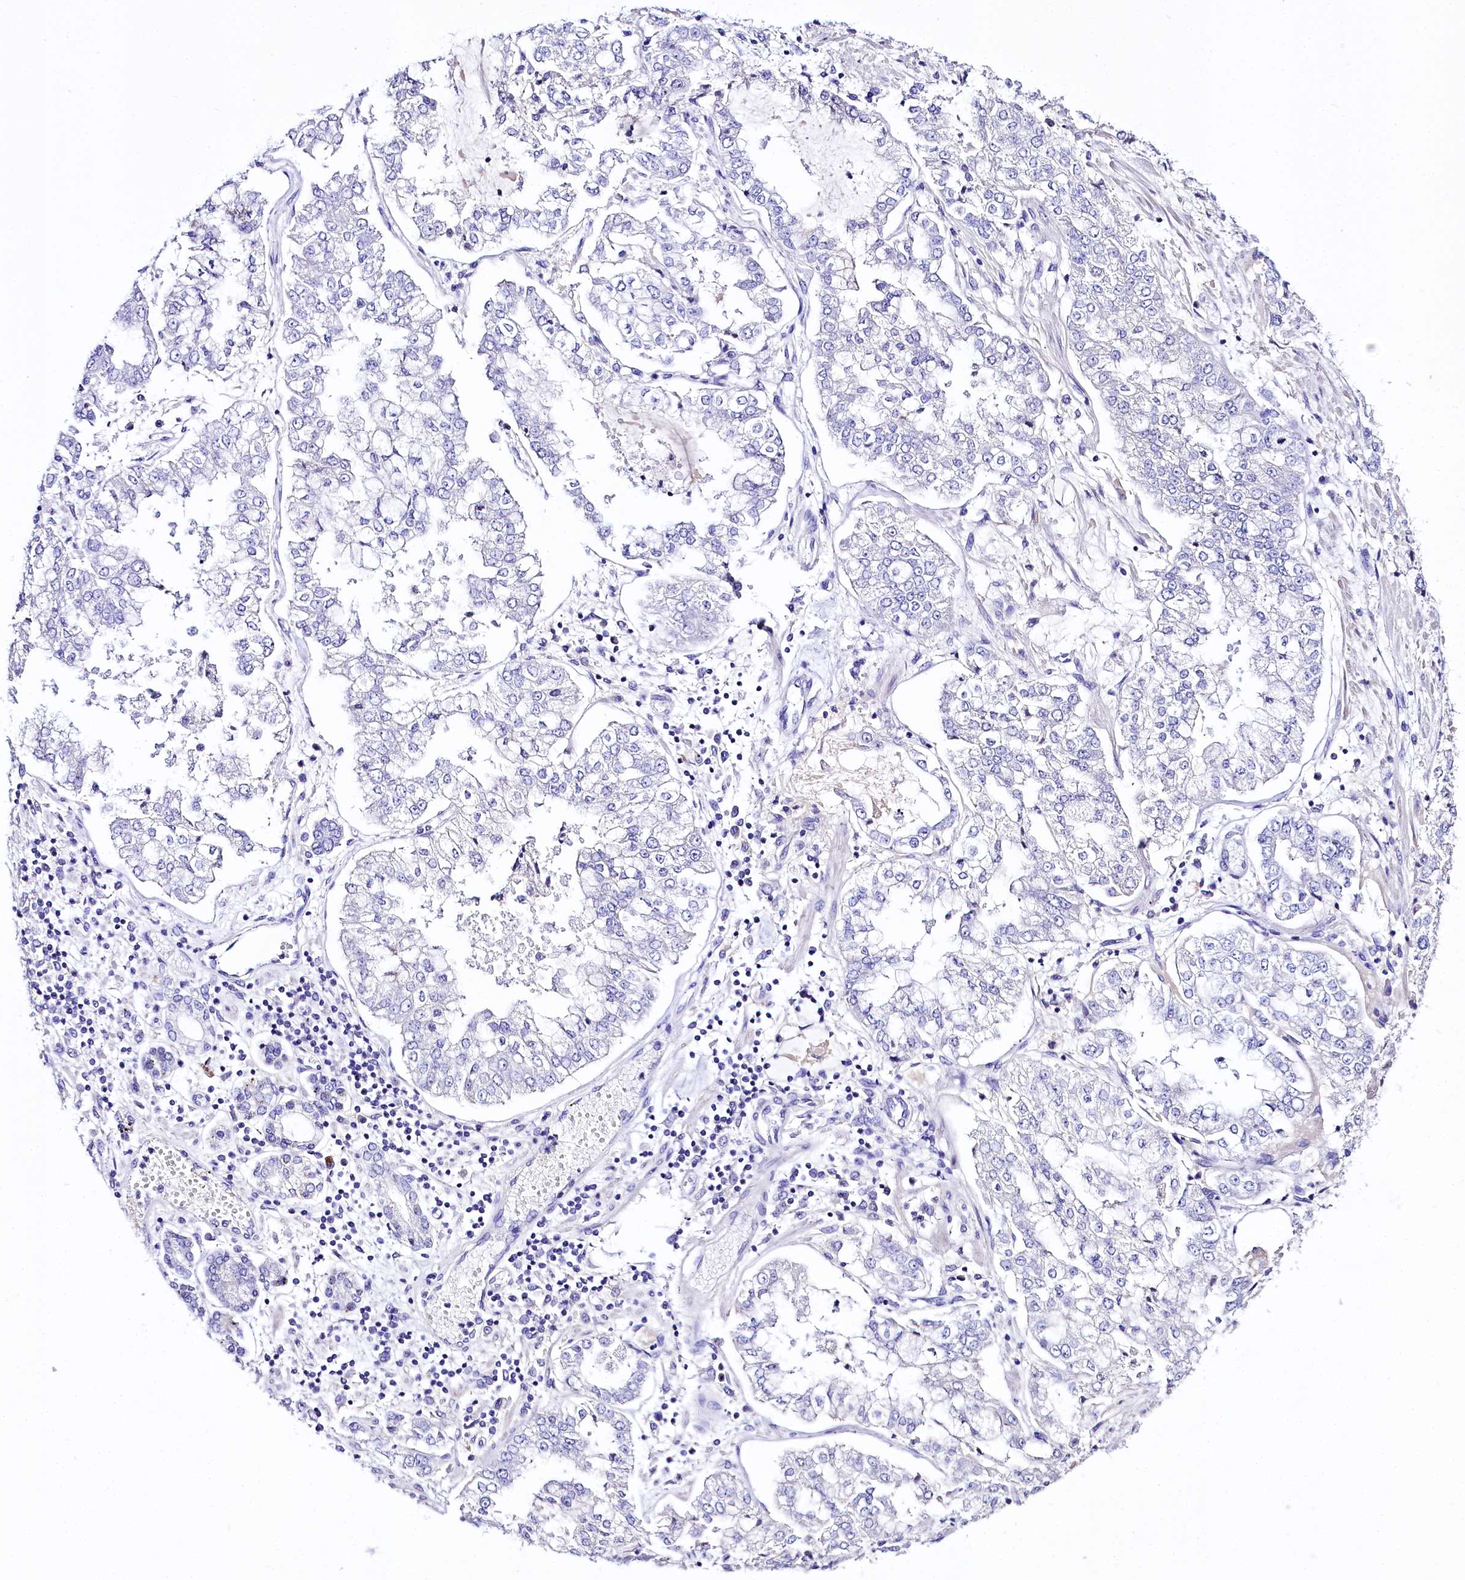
{"staining": {"intensity": "negative", "quantity": "none", "location": "none"}, "tissue": "stomach cancer", "cell_type": "Tumor cells", "image_type": "cancer", "snomed": [{"axis": "morphology", "description": "Adenocarcinoma, NOS"}, {"axis": "topography", "description": "Stomach"}], "caption": "Micrograph shows no significant protein staining in tumor cells of stomach adenocarcinoma.", "gene": "A2ML1", "patient": {"sex": "male", "age": 76}}